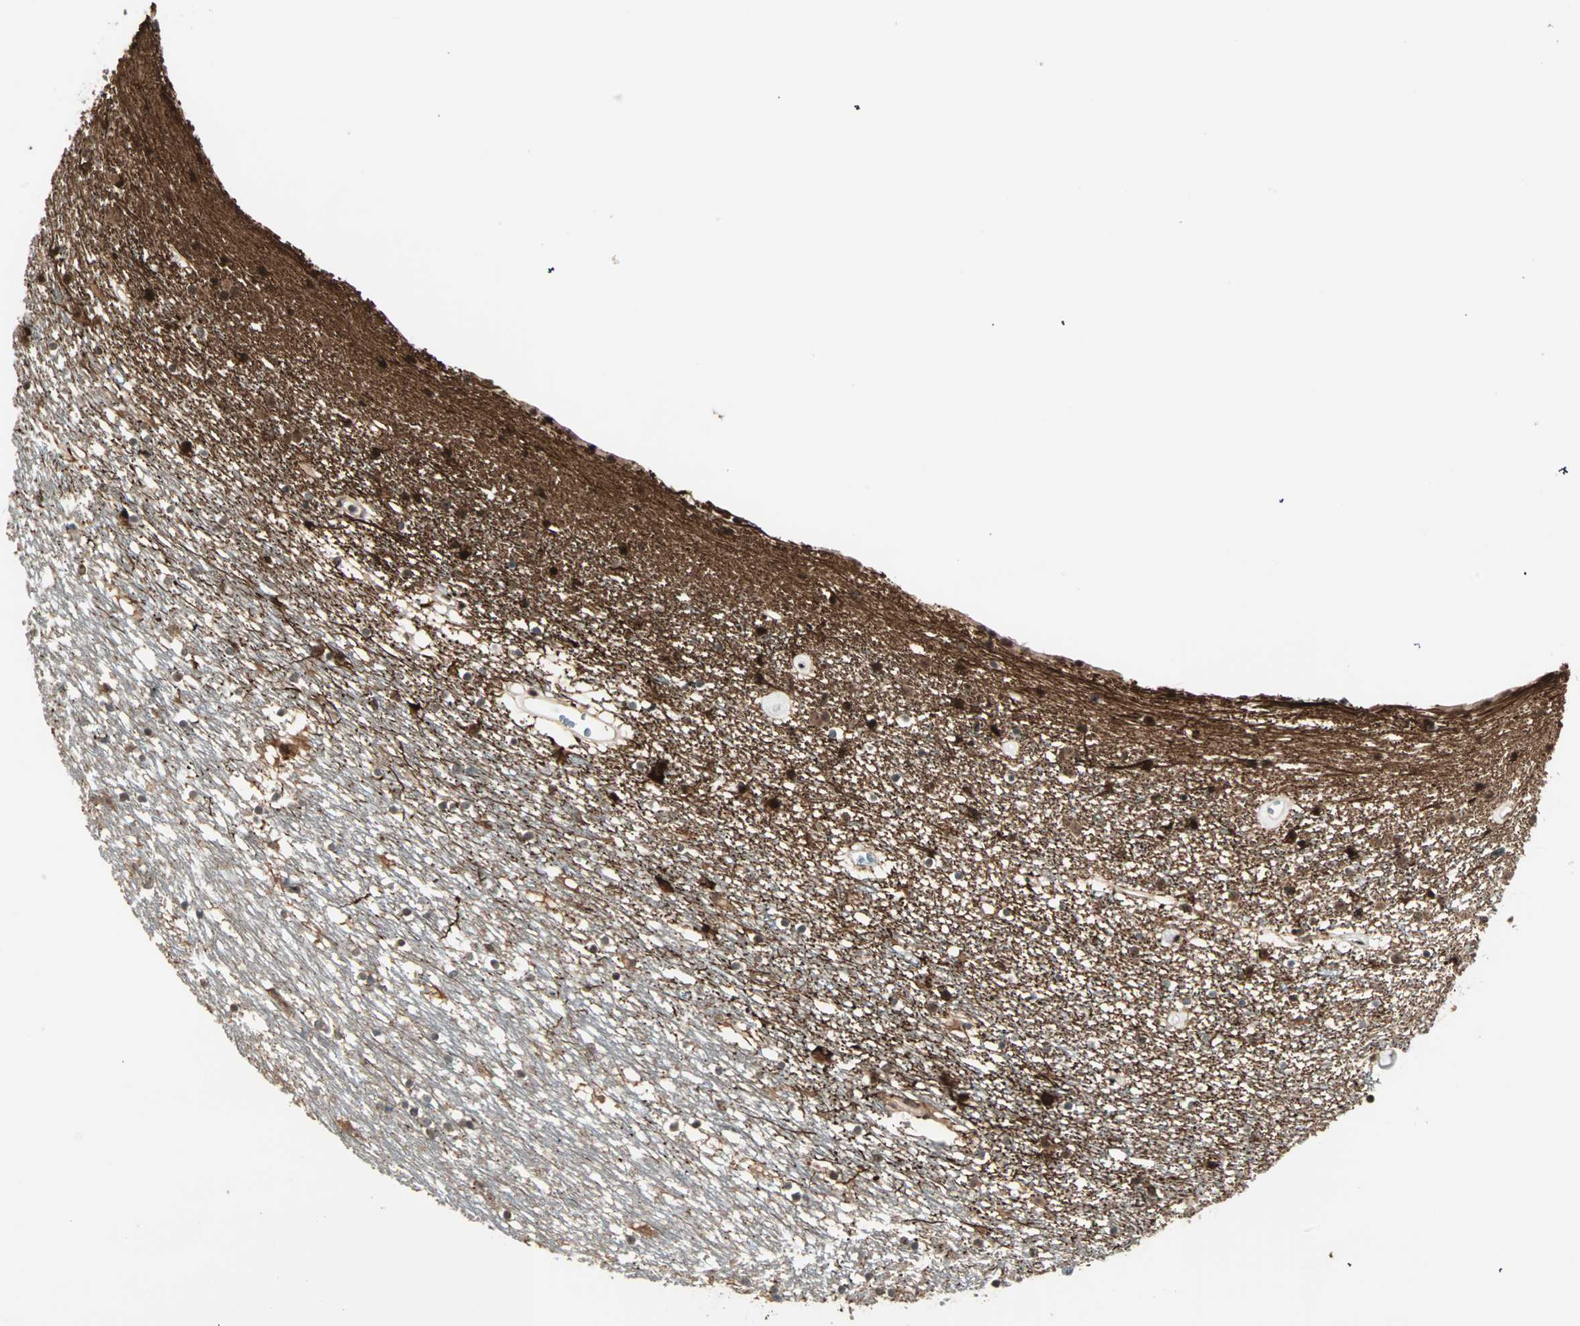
{"staining": {"intensity": "strong", "quantity": ">75%", "location": "cytoplasmic/membranous,nuclear"}, "tissue": "caudate", "cell_type": "Glial cells", "image_type": "normal", "snomed": [{"axis": "morphology", "description": "Normal tissue, NOS"}, {"axis": "topography", "description": "Lateral ventricle wall"}], "caption": "Protein staining reveals strong cytoplasmic/membranous,nuclear staining in approximately >75% of glial cells in normal caudate.", "gene": "ZNF44", "patient": {"sex": "male", "age": 45}}